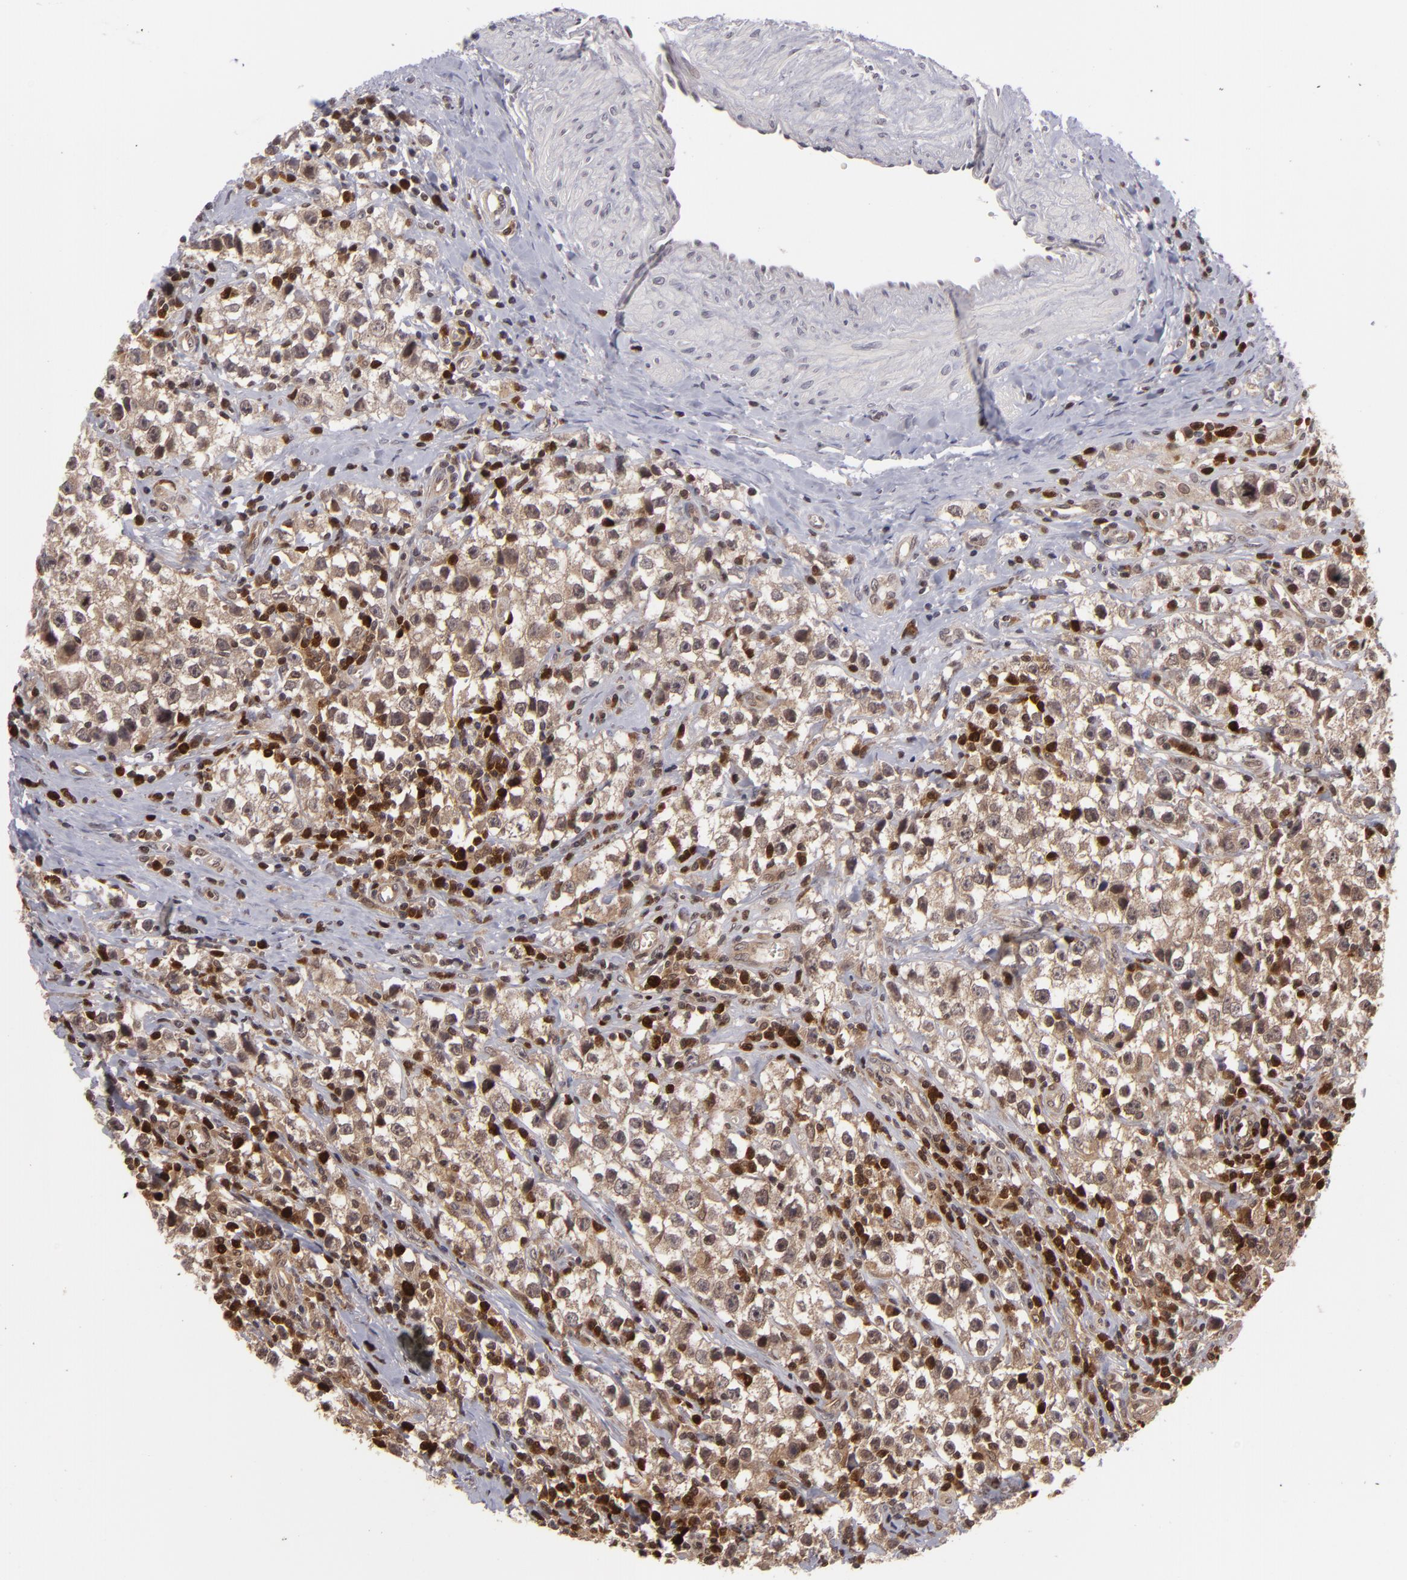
{"staining": {"intensity": "moderate", "quantity": "25%-75%", "location": "cytoplasmic/membranous,nuclear"}, "tissue": "testis cancer", "cell_type": "Tumor cells", "image_type": "cancer", "snomed": [{"axis": "morphology", "description": "Seminoma, NOS"}, {"axis": "topography", "description": "Testis"}], "caption": "Moderate cytoplasmic/membranous and nuclear expression is identified in about 25%-75% of tumor cells in testis cancer.", "gene": "ZBTB33", "patient": {"sex": "male", "age": 35}}